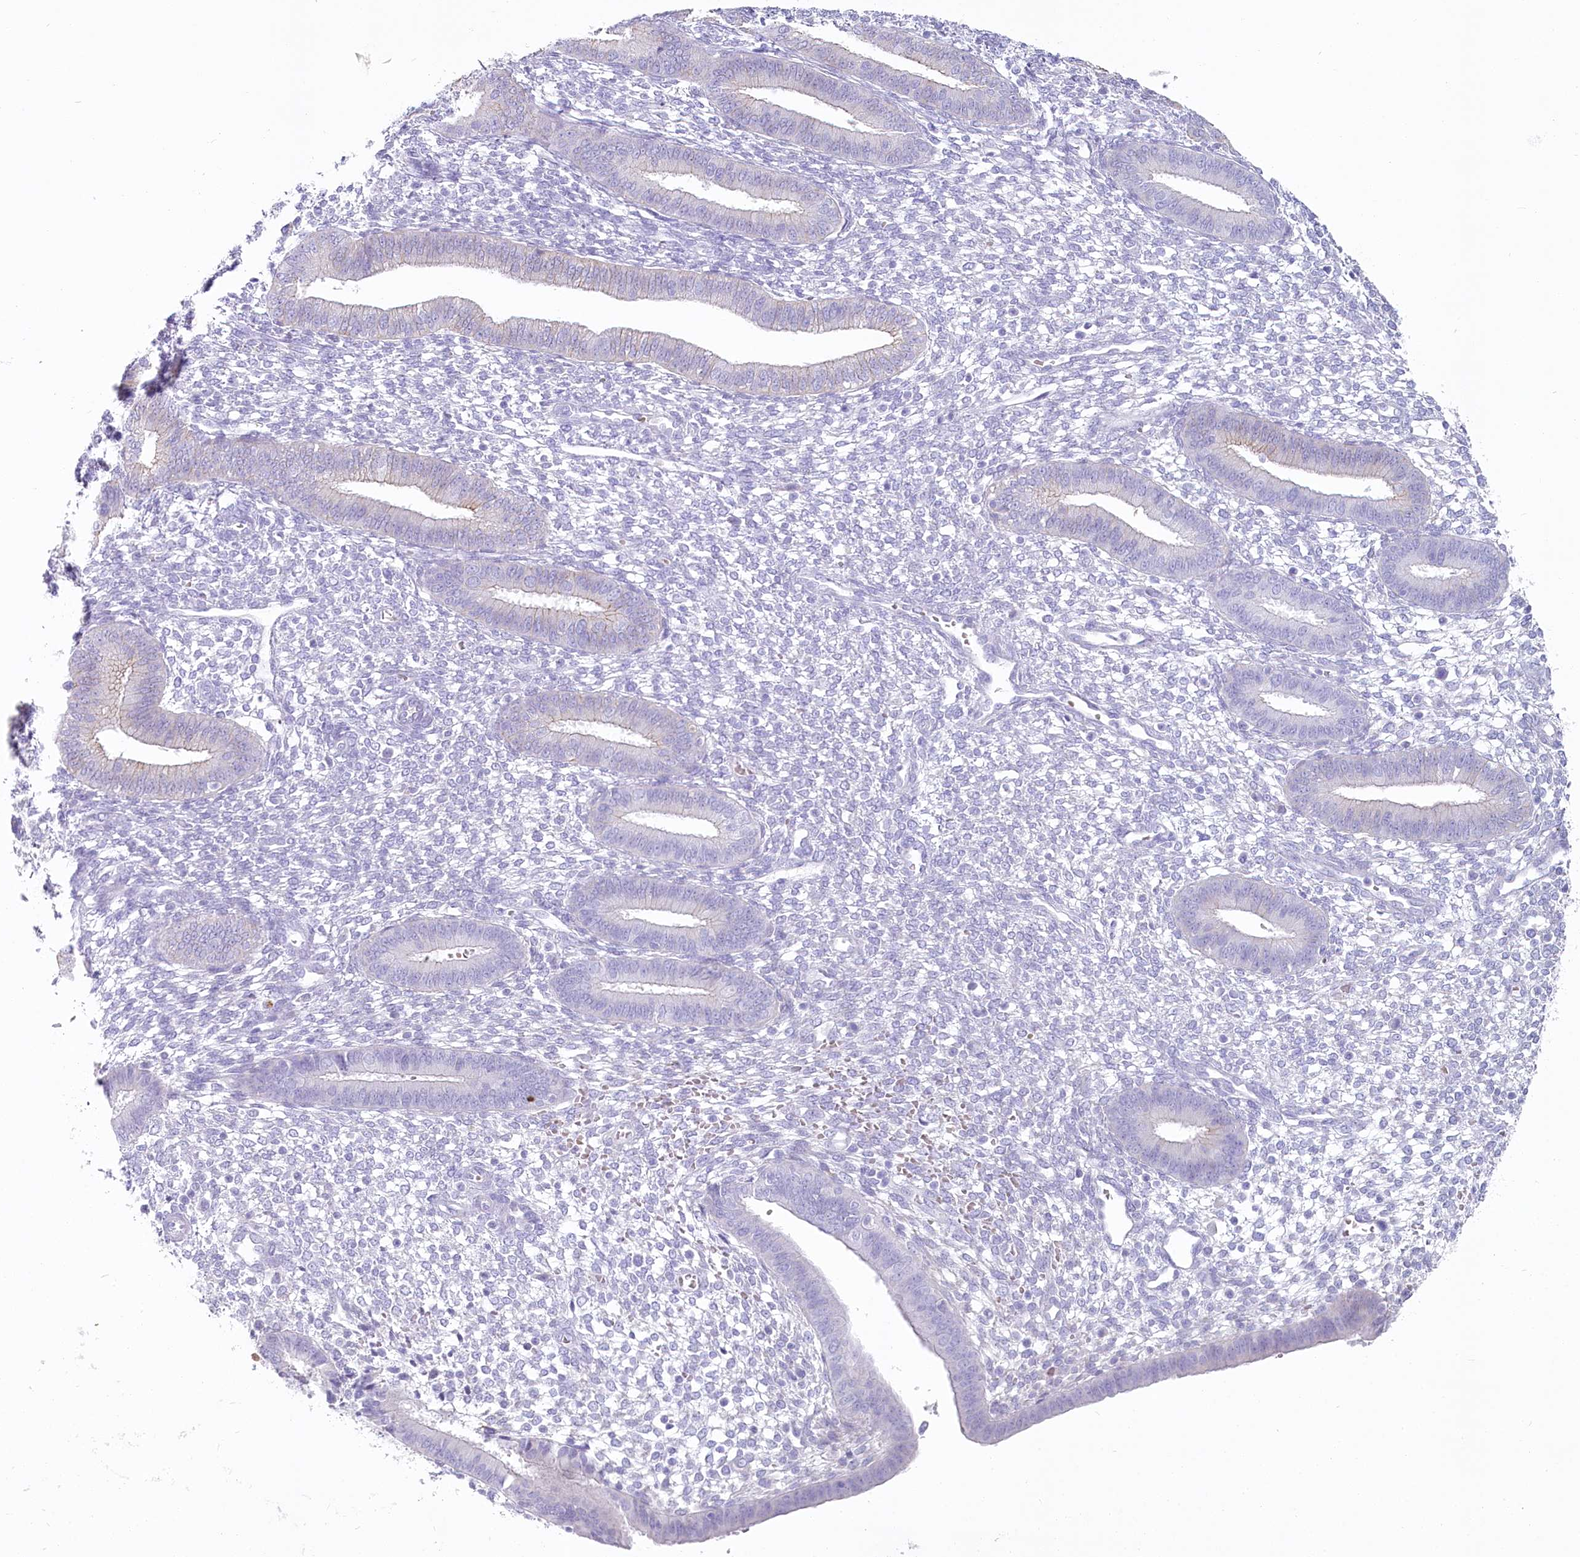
{"staining": {"intensity": "negative", "quantity": "none", "location": "none"}, "tissue": "endometrium", "cell_type": "Cells in endometrial stroma", "image_type": "normal", "snomed": [{"axis": "morphology", "description": "Normal tissue, NOS"}, {"axis": "topography", "description": "Endometrium"}], "caption": "Image shows no significant protein staining in cells in endometrial stroma of unremarkable endometrium. The staining was performed using DAB (3,3'-diaminobenzidine) to visualize the protein expression in brown, while the nuclei were stained in blue with hematoxylin (Magnification: 20x).", "gene": "IFIT5", "patient": {"sex": "female", "age": 46}}